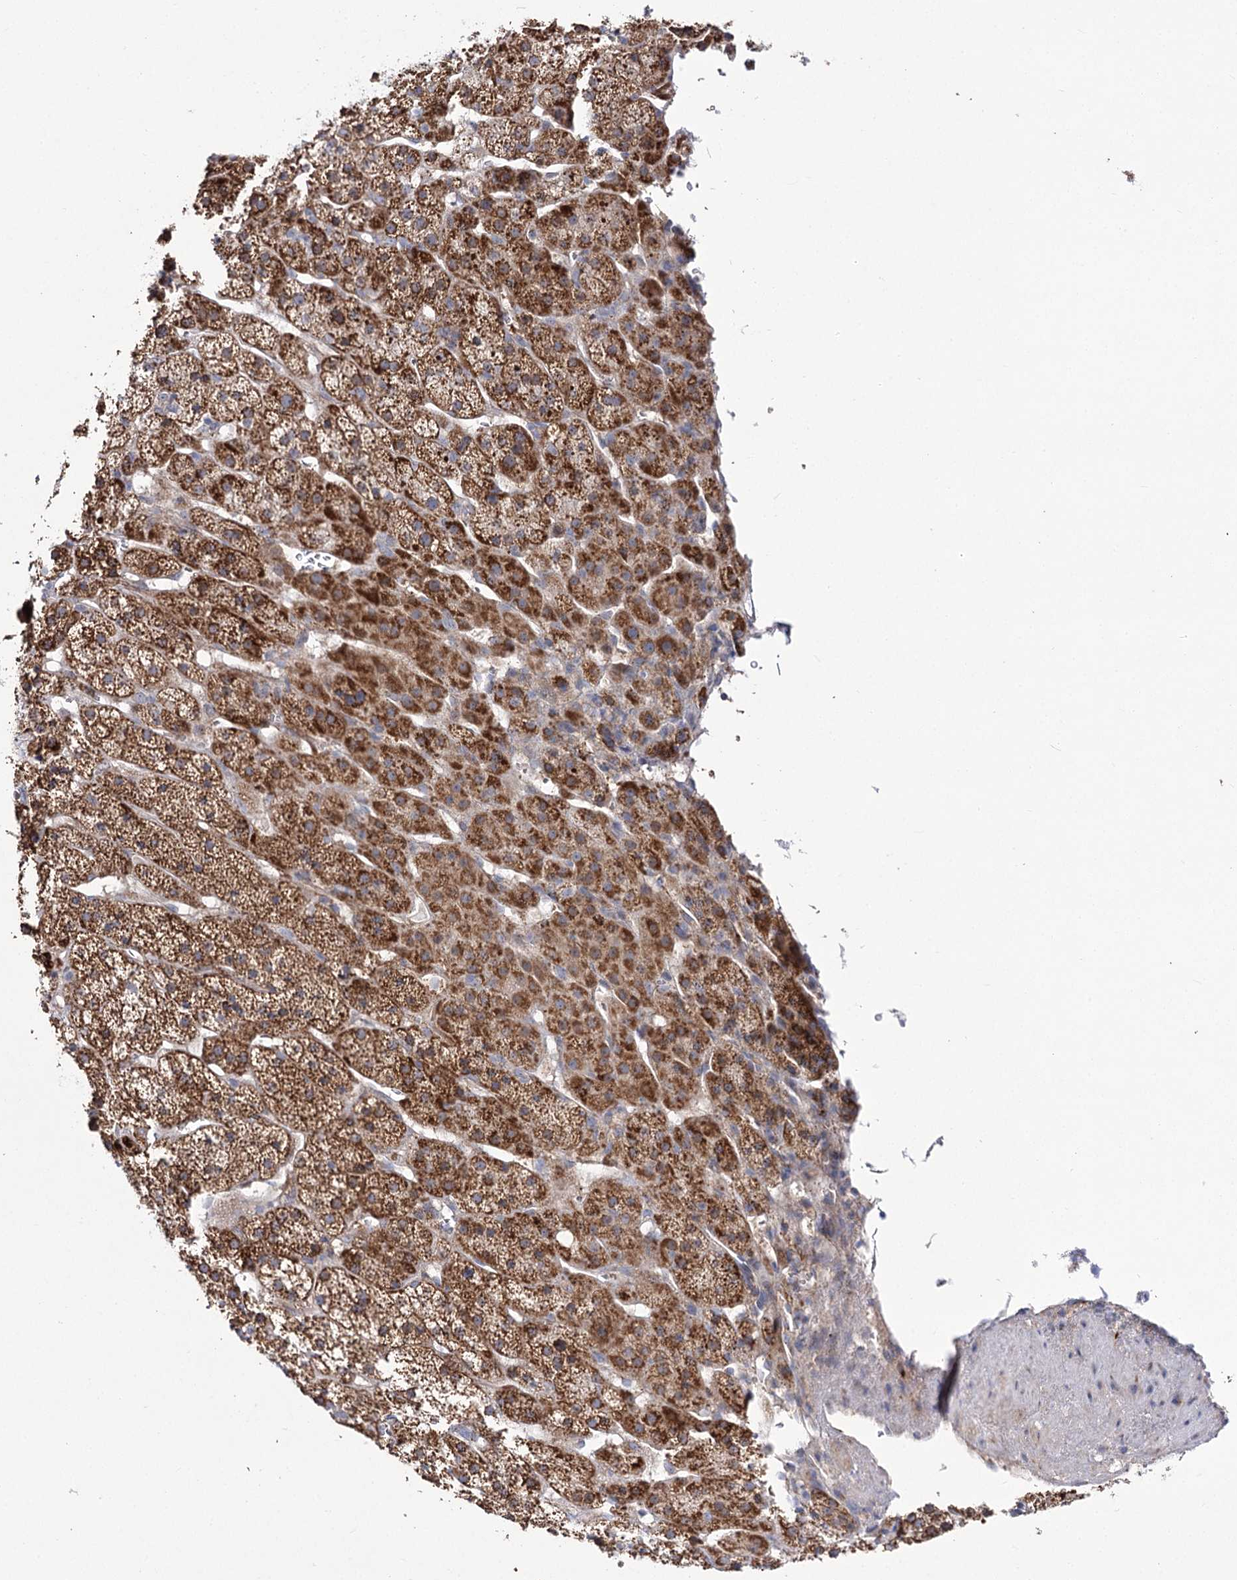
{"staining": {"intensity": "moderate", "quantity": ">75%", "location": "cytoplasmic/membranous"}, "tissue": "adrenal gland", "cell_type": "Glandular cells", "image_type": "normal", "snomed": [{"axis": "morphology", "description": "Normal tissue, NOS"}, {"axis": "topography", "description": "Adrenal gland"}], "caption": "This photomicrograph displays immunohistochemistry (IHC) staining of unremarkable adrenal gland, with medium moderate cytoplasmic/membranous staining in approximately >75% of glandular cells.", "gene": "NADK2", "patient": {"sex": "female", "age": 57}}